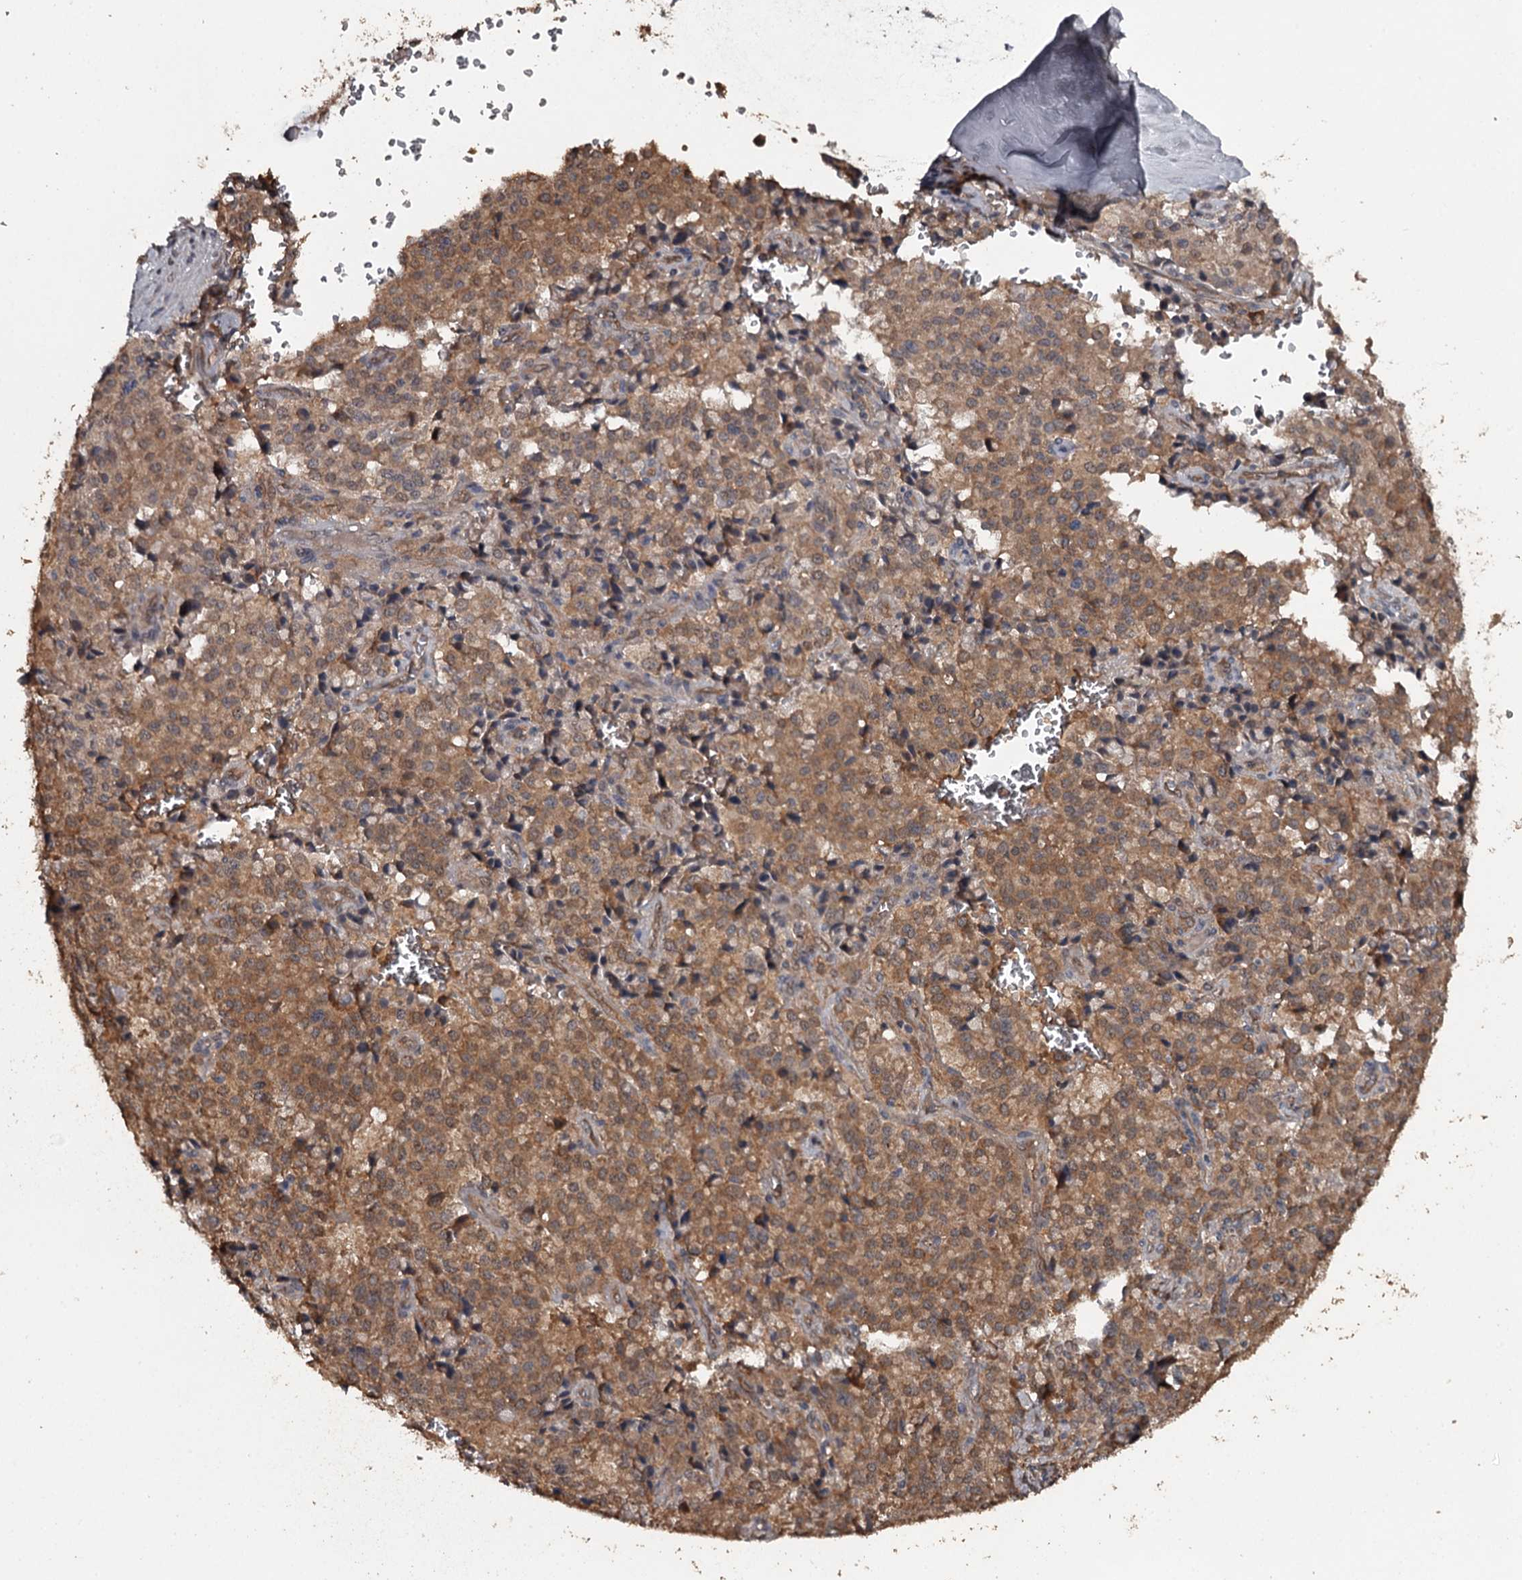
{"staining": {"intensity": "moderate", "quantity": ">75%", "location": "cytoplasmic/membranous"}, "tissue": "pancreatic cancer", "cell_type": "Tumor cells", "image_type": "cancer", "snomed": [{"axis": "morphology", "description": "Adenocarcinoma, NOS"}, {"axis": "topography", "description": "Pancreas"}], "caption": "Pancreatic cancer stained with a brown dye exhibits moderate cytoplasmic/membranous positive positivity in about >75% of tumor cells.", "gene": "WIPI1", "patient": {"sex": "male", "age": 65}}